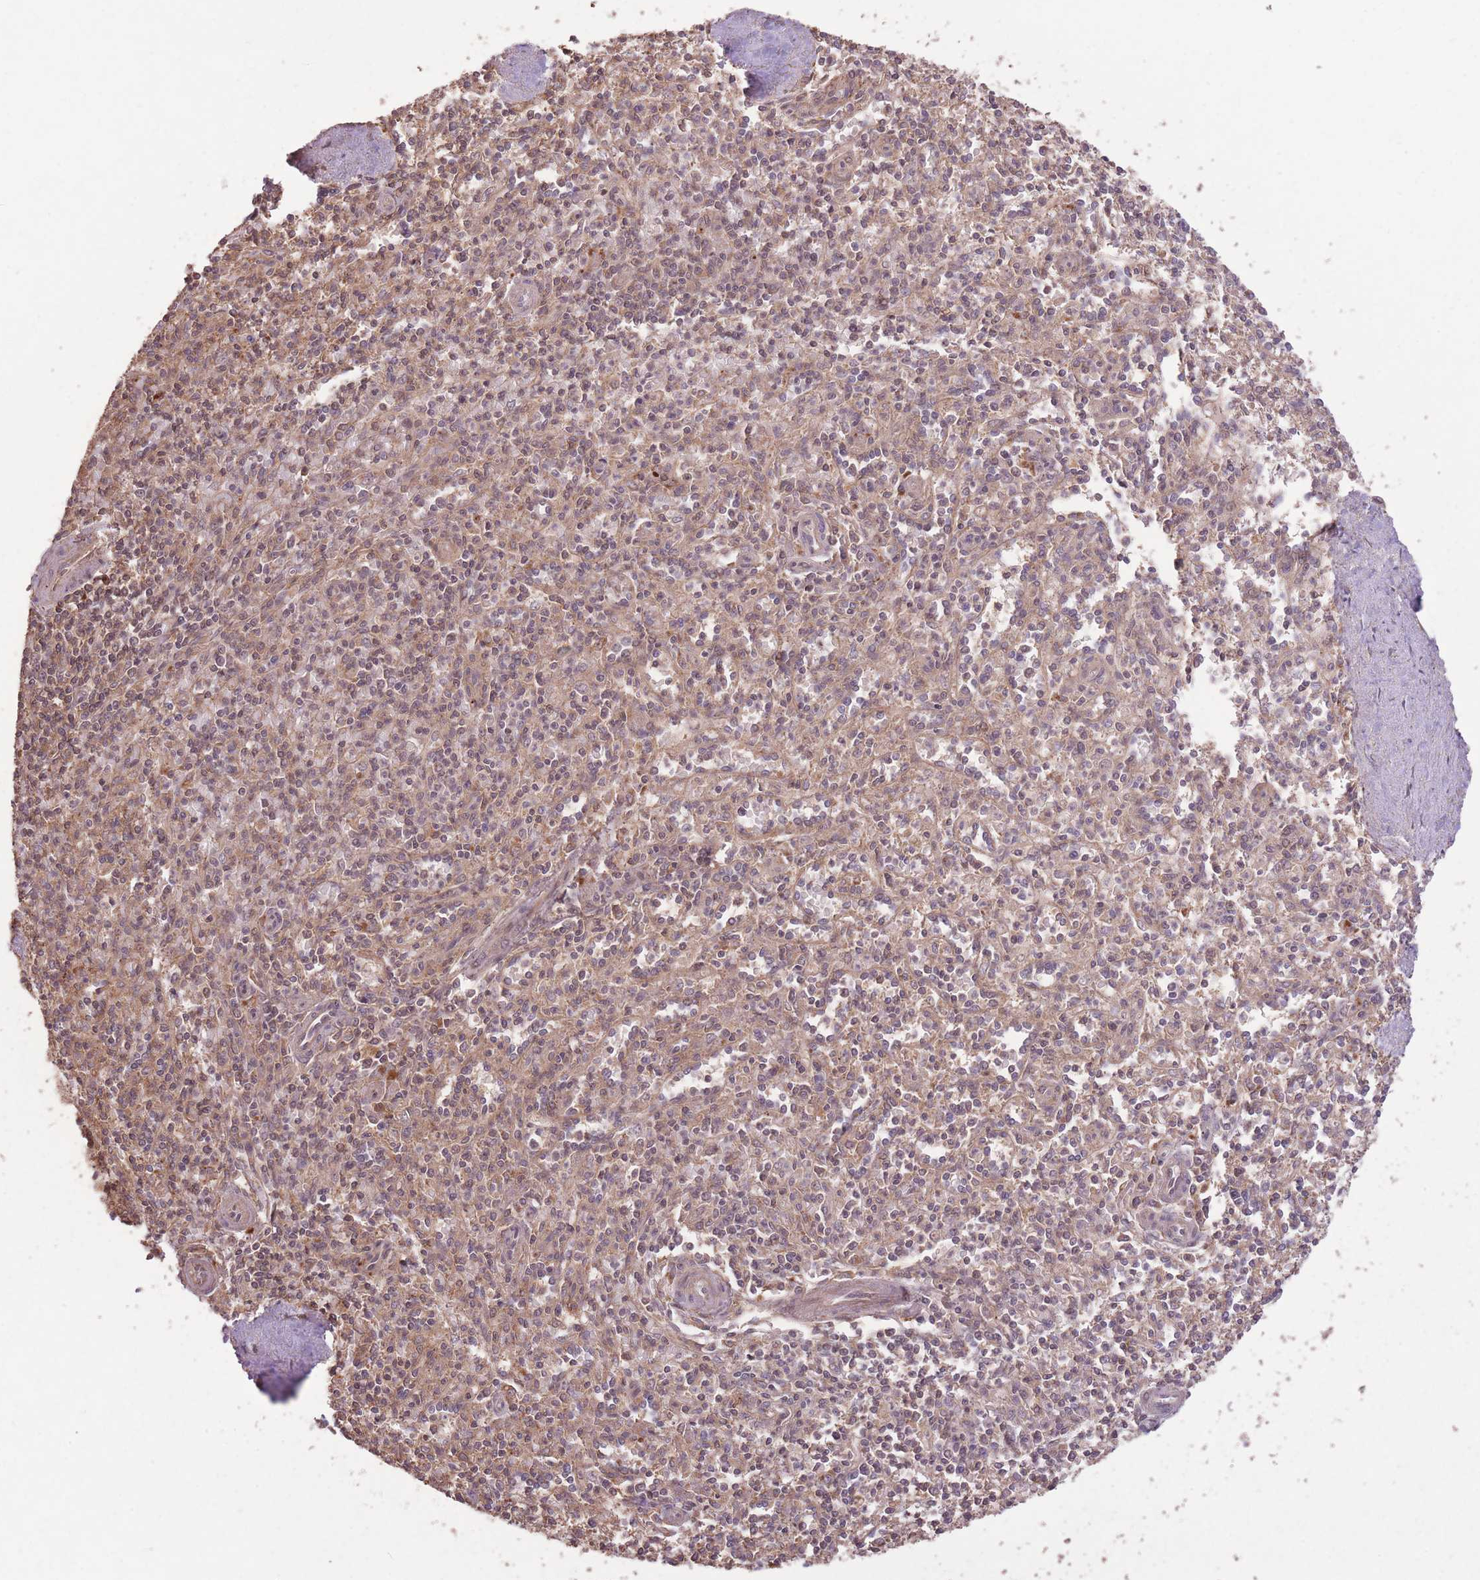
{"staining": {"intensity": "moderate", "quantity": "25%-75%", "location": "cytoplasmic/membranous,nuclear"}, "tissue": "spleen", "cell_type": "Cells in red pulp", "image_type": "normal", "snomed": [{"axis": "morphology", "description": "Normal tissue, NOS"}, {"axis": "topography", "description": "Spleen"}], "caption": "Immunohistochemistry (IHC) staining of unremarkable spleen, which shows medium levels of moderate cytoplasmic/membranous,nuclear staining in approximately 25%-75% of cells in red pulp indicating moderate cytoplasmic/membranous,nuclear protein positivity. The staining was performed using DAB (3,3'-diaminobenzidine) (brown) for protein detection and nuclei were counterstained in hematoxylin (blue).", "gene": "POLR3F", "patient": {"sex": "female", "age": 70}}